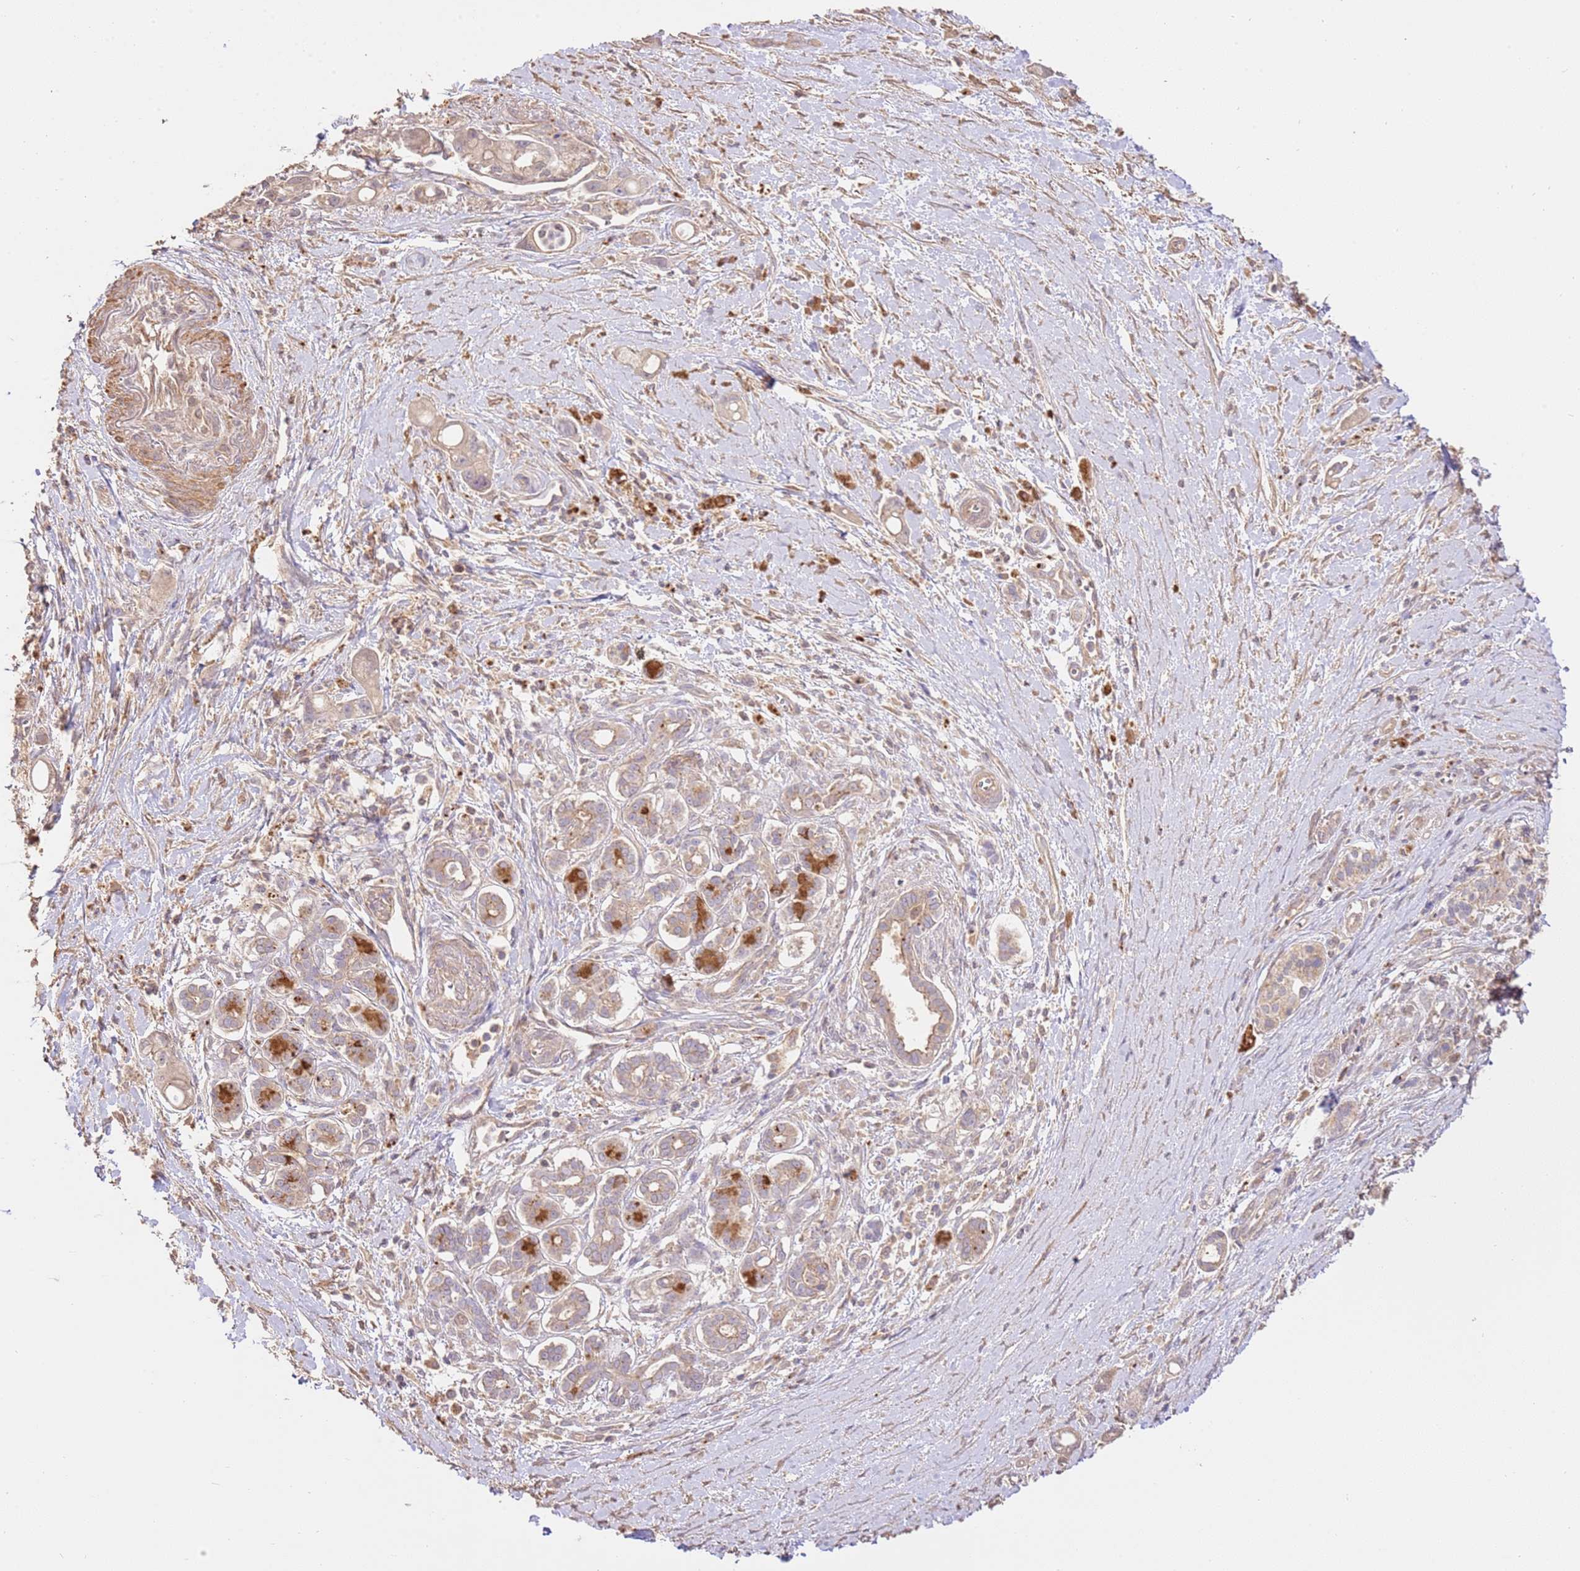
{"staining": {"intensity": "weak", "quantity": "25%-75%", "location": "cytoplasmic/membranous"}, "tissue": "pancreatic cancer", "cell_type": "Tumor cells", "image_type": "cancer", "snomed": [{"axis": "morphology", "description": "Adenocarcinoma, NOS"}, {"axis": "topography", "description": "Pancreas"}], "caption": "Weak cytoplasmic/membranous positivity is identified in approximately 25%-75% of tumor cells in pancreatic adenocarcinoma.", "gene": "CEP55", "patient": {"sex": "male", "age": 68}}